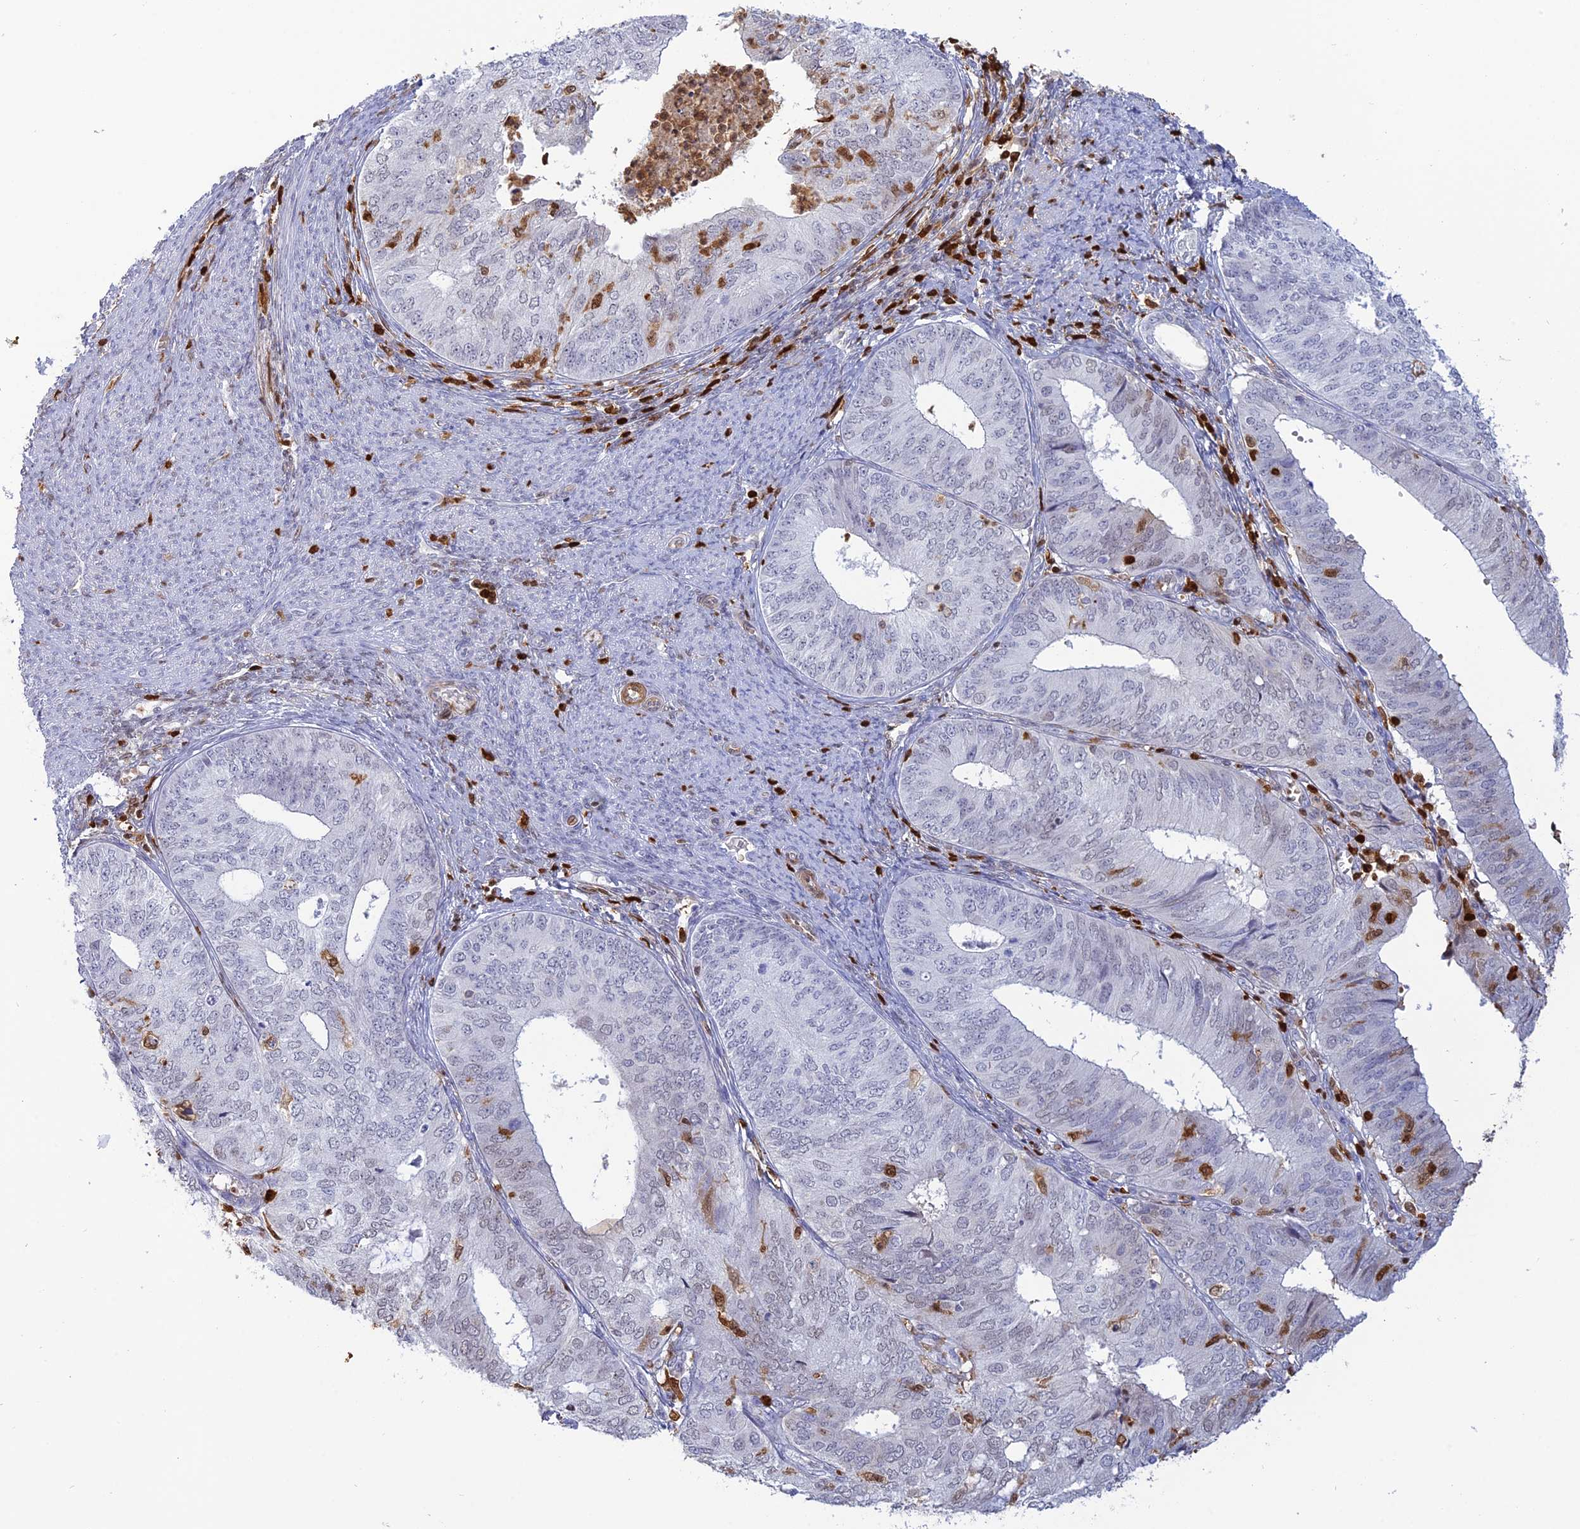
{"staining": {"intensity": "weak", "quantity": "<25%", "location": "cytoplasmic/membranous,nuclear"}, "tissue": "endometrial cancer", "cell_type": "Tumor cells", "image_type": "cancer", "snomed": [{"axis": "morphology", "description": "Adenocarcinoma, NOS"}, {"axis": "topography", "description": "Endometrium"}], "caption": "IHC histopathology image of endometrial cancer stained for a protein (brown), which demonstrates no expression in tumor cells.", "gene": "PGBD4", "patient": {"sex": "female", "age": 68}}